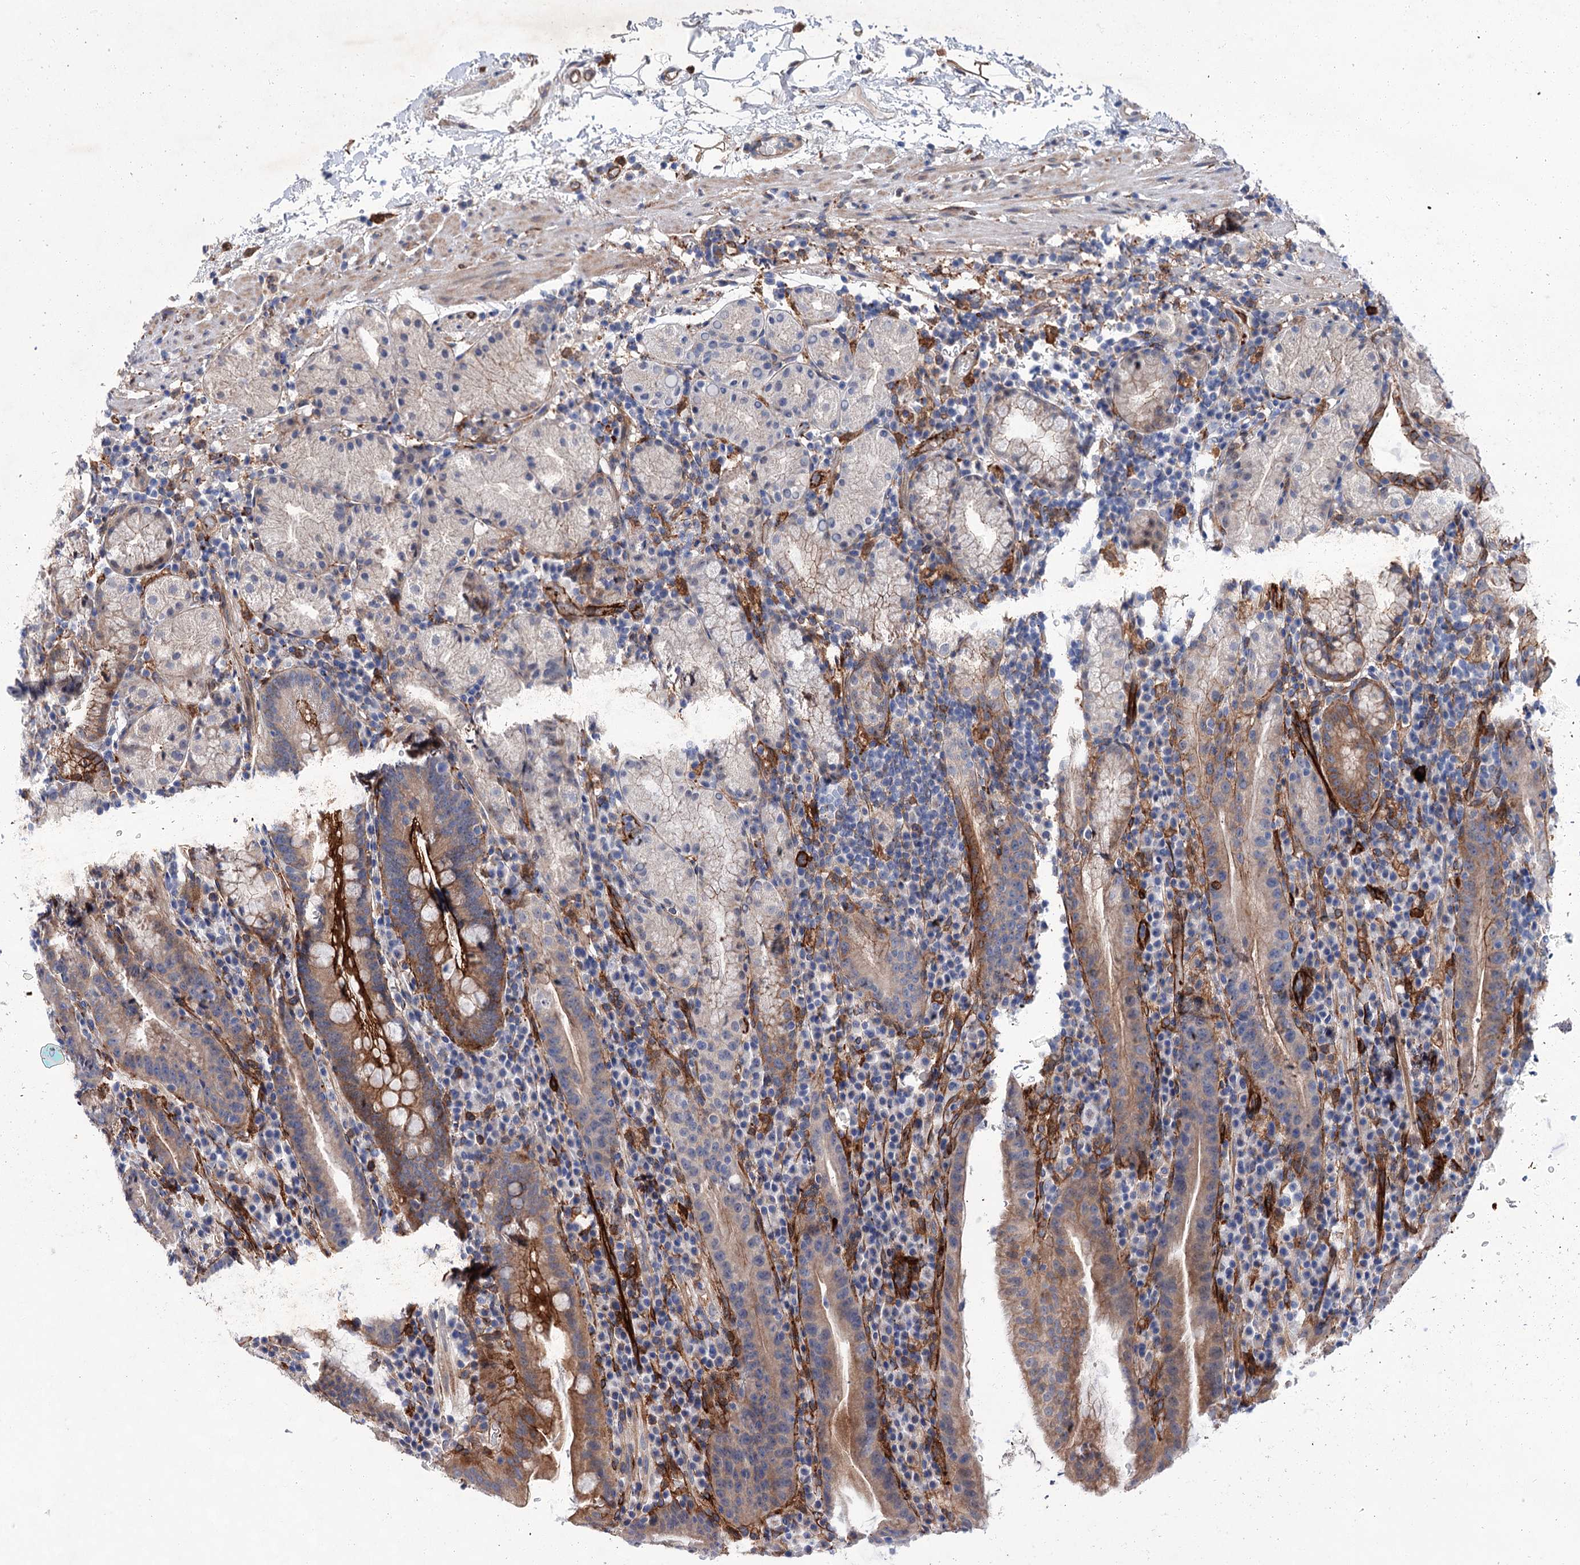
{"staining": {"intensity": "moderate", "quantity": ">75%", "location": "cytoplasmic/membranous"}, "tissue": "stomach", "cell_type": "Glandular cells", "image_type": "normal", "snomed": [{"axis": "morphology", "description": "Normal tissue, NOS"}, {"axis": "morphology", "description": "Inflammation, NOS"}, {"axis": "topography", "description": "Stomach"}], "caption": "This histopathology image reveals IHC staining of benign human stomach, with medium moderate cytoplasmic/membranous expression in about >75% of glandular cells.", "gene": "TMTC3", "patient": {"sex": "male", "age": 79}}